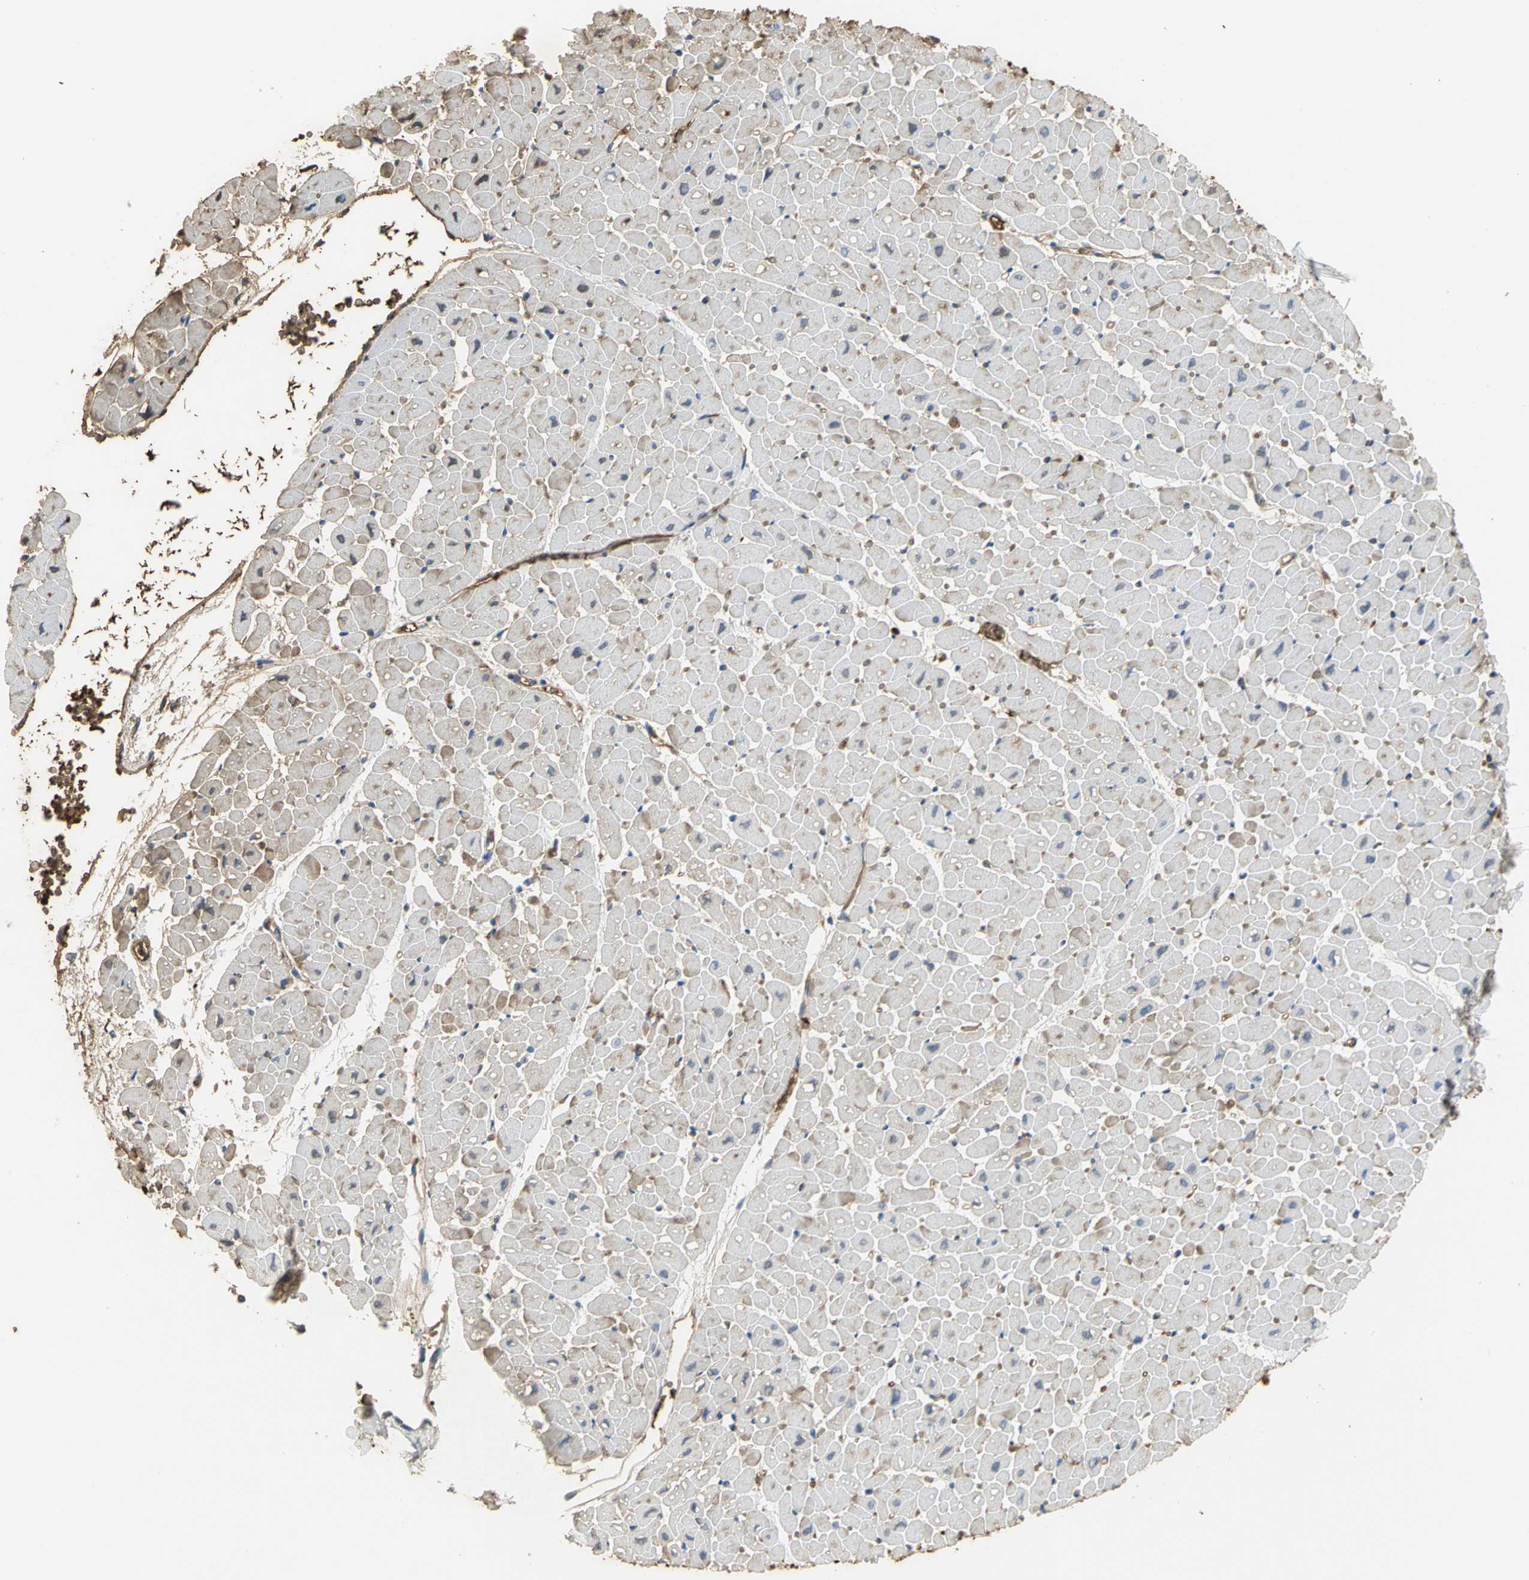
{"staining": {"intensity": "weak", "quantity": "25%-75%", "location": "cytoplasmic/membranous"}, "tissue": "heart muscle", "cell_type": "Cardiomyocytes", "image_type": "normal", "snomed": [{"axis": "morphology", "description": "Normal tissue, NOS"}, {"axis": "topography", "description": "Heart"}], "caption": "A high-resolution photomicrograph shows IHC staining of normal heart muscle, which displays weak cytoplasmic/membranous staining in approximately 25%-75% of cardiomyocytes. (DAB (3,3'-diaminobenzidine) IHC with brightfield microscopy, high magnification).", "gene": "TREM1", "patient": {"sex": "male", "age": 45}}